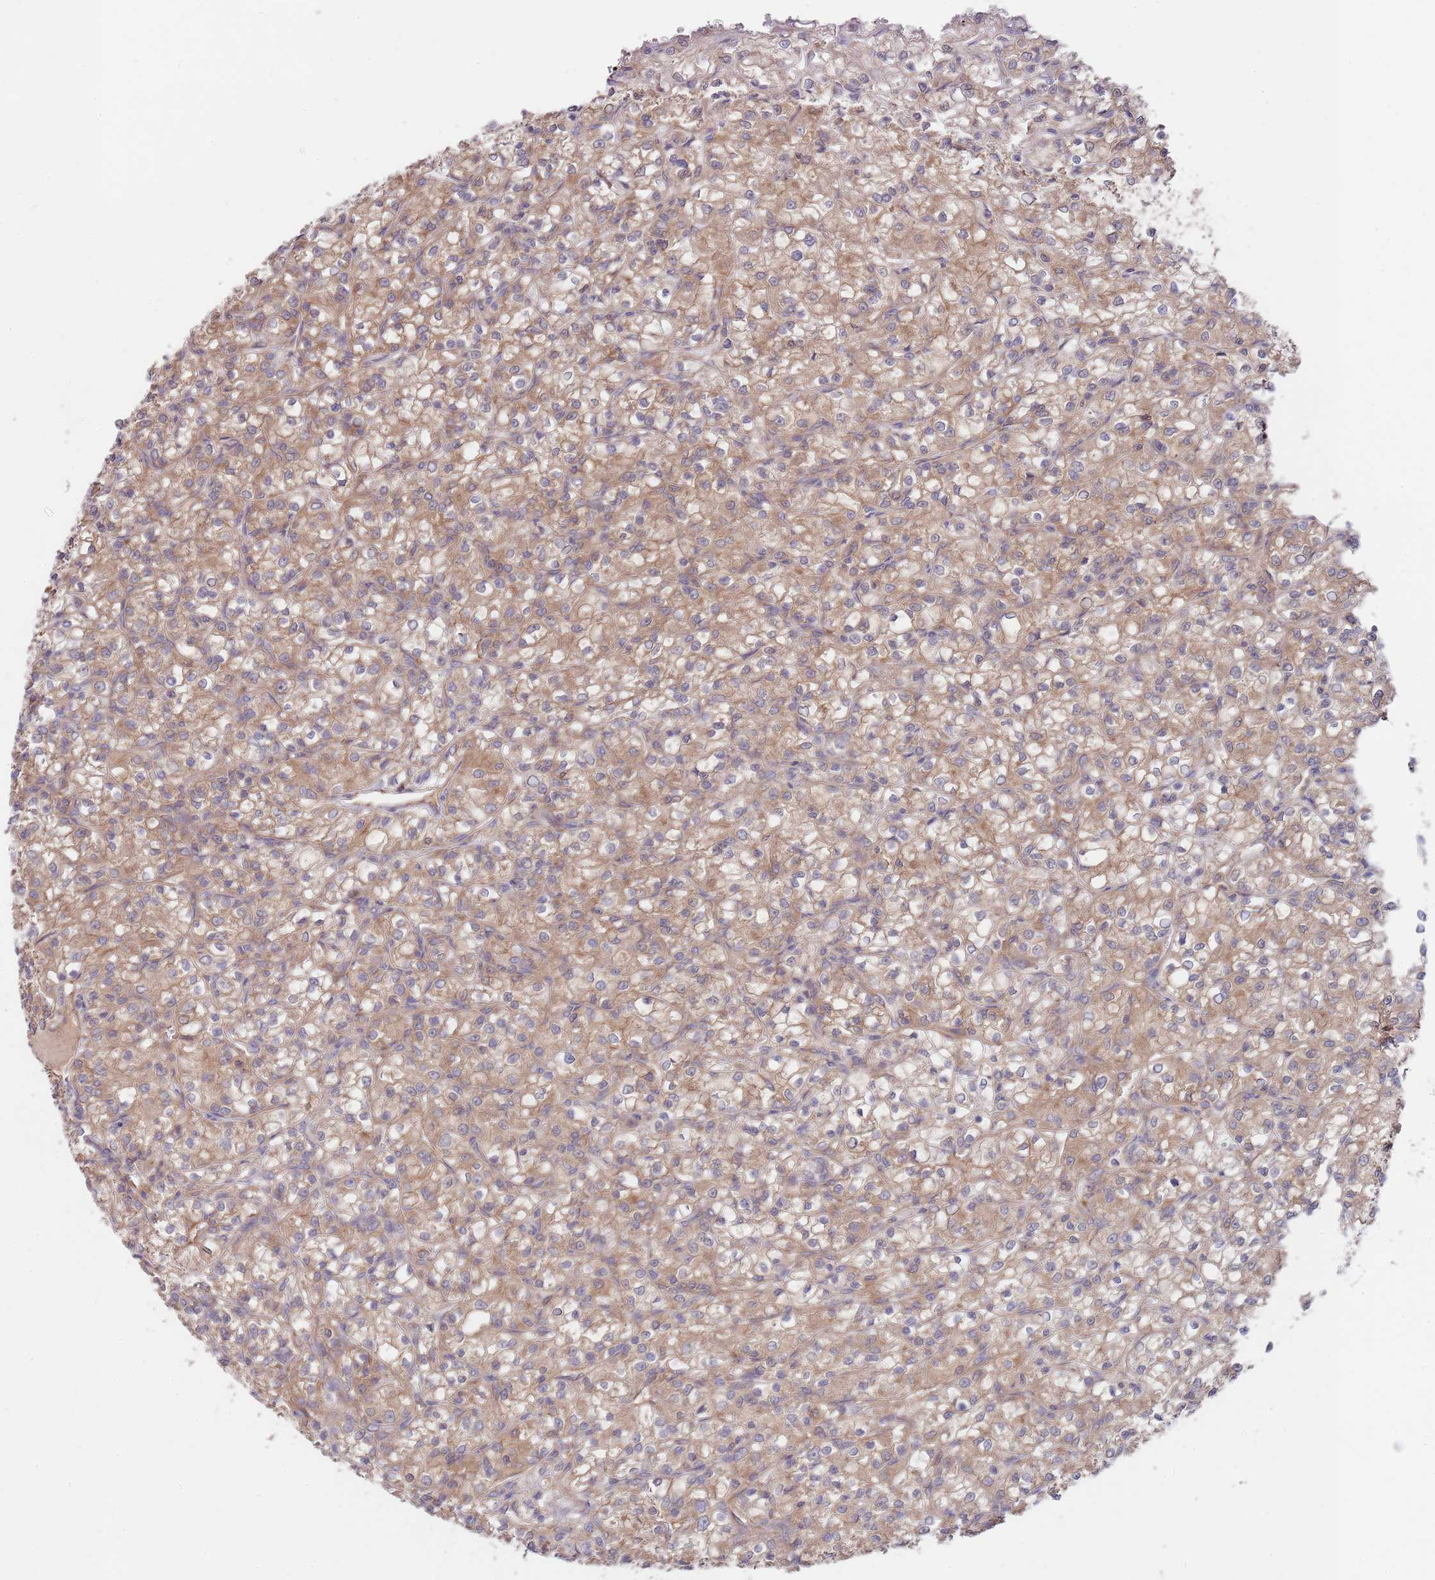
{"staining": {"intensity": "moderate", "quantity": ">75%", "location": "cytoplasmic/membranous"}, "tissue": "renal cancer", "cell_type": "Tumor cells", "image_type": "cancer", "snomed": [{"axis": "morphology", "description": "Adenocarcinoma, NOS"}, {"axis": "topography", "description": "Kidney"}], "caption": "A high-resolution histopathology image shows immunohistochemistry staining of renal adenocarcinoma, which shows moderate cytoplasmic/membranous expression in approximately >75% of tumor cells.", "gene": "EIF3F", "patient": {"sex": "female", "age": 59}}